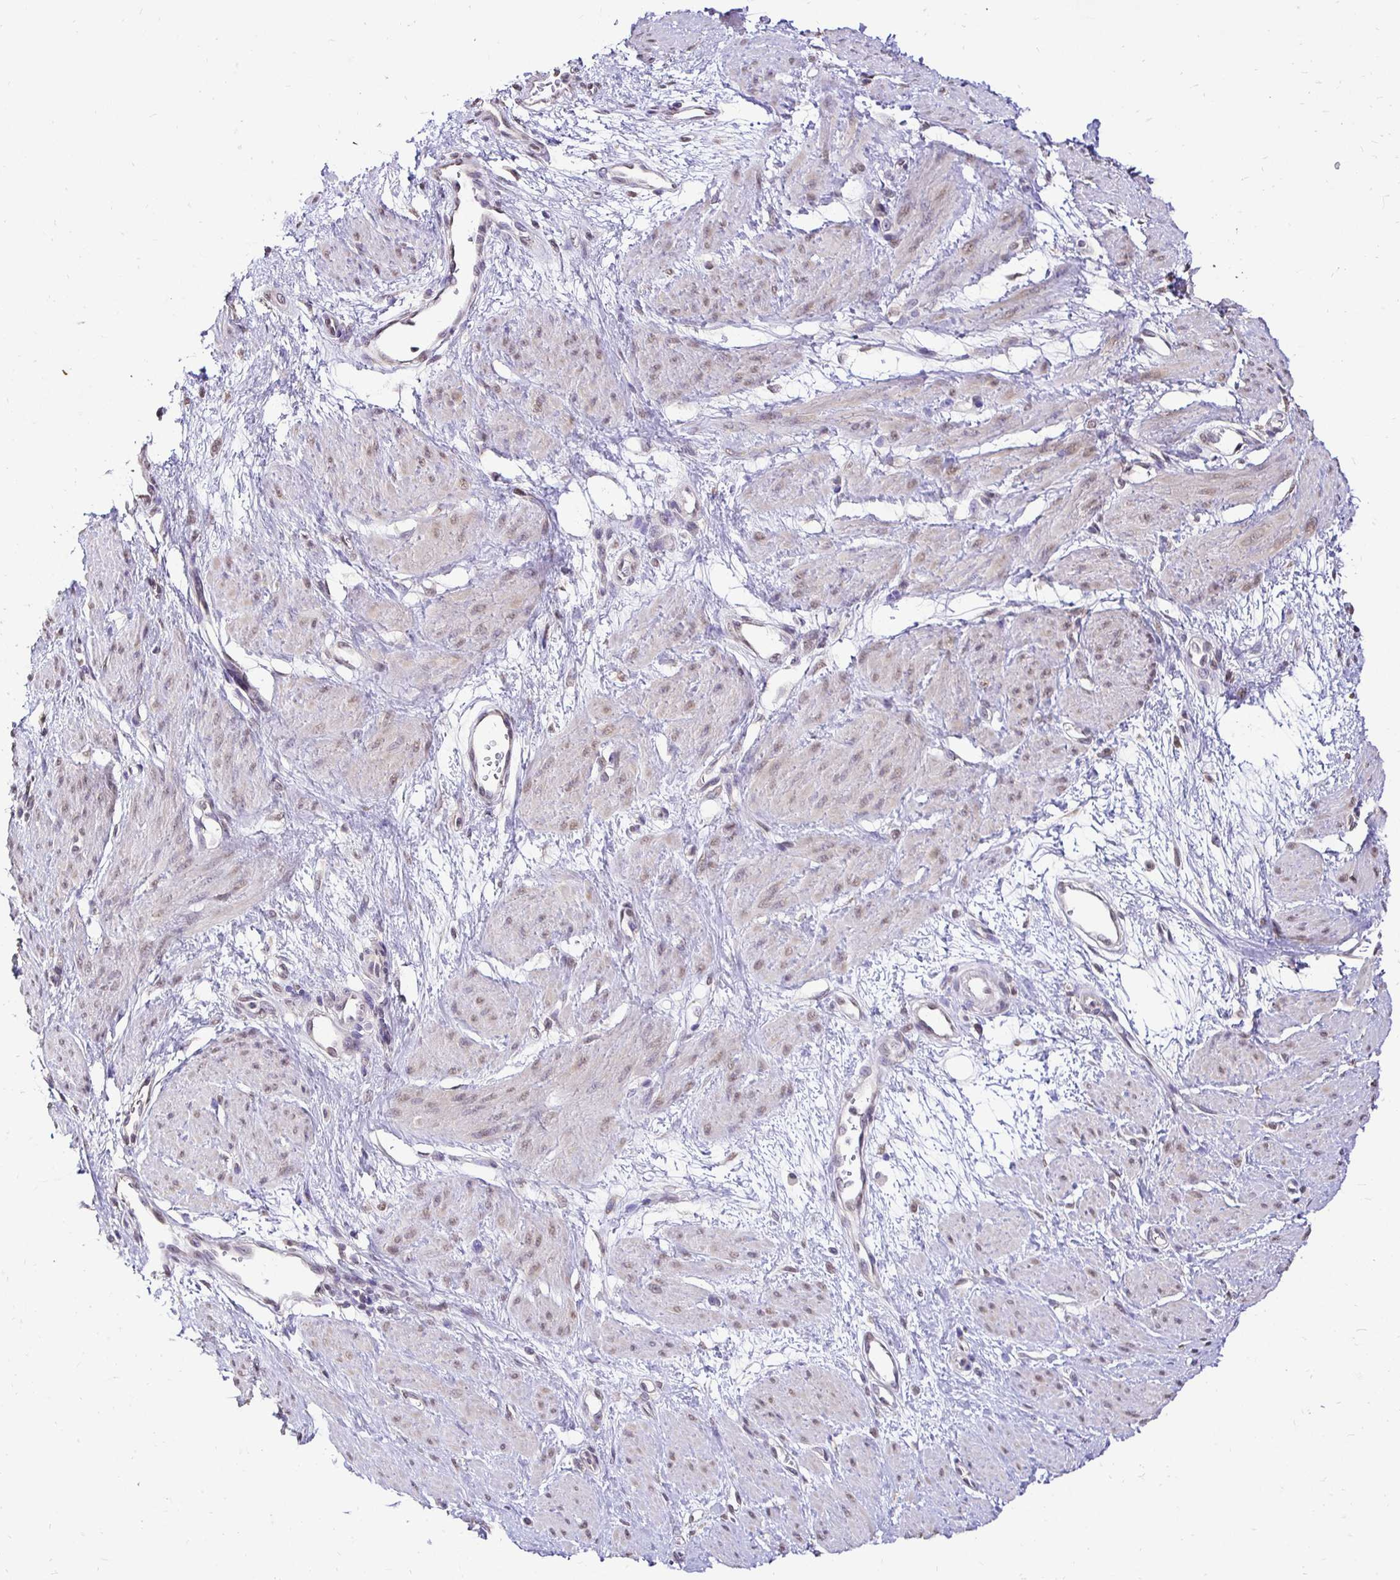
{"staining": {"intensity": "weak", "quantity": "25%-75%", "location": "nuclear"}, "tissue": "smooth muscle", "cell_type": "Smooth muscle cells", "image_type": "normal", "snomed": [{"axis": "morphology", "description": "Normal tissue, NOS"}, {"axis": "topography", "description": "Smooth muscle"}, {"axis": "topography", "description": "Uterus"}], "caption": "The photomicrograph displays immunohistochemical staining of unremarkable smooth muscle. There is weak nuclear staining is appreciated in about 25%-75% of smooth muscle cells.", "gene": "RHEBL1", "patient": {"sex": "female", "age": 39}}